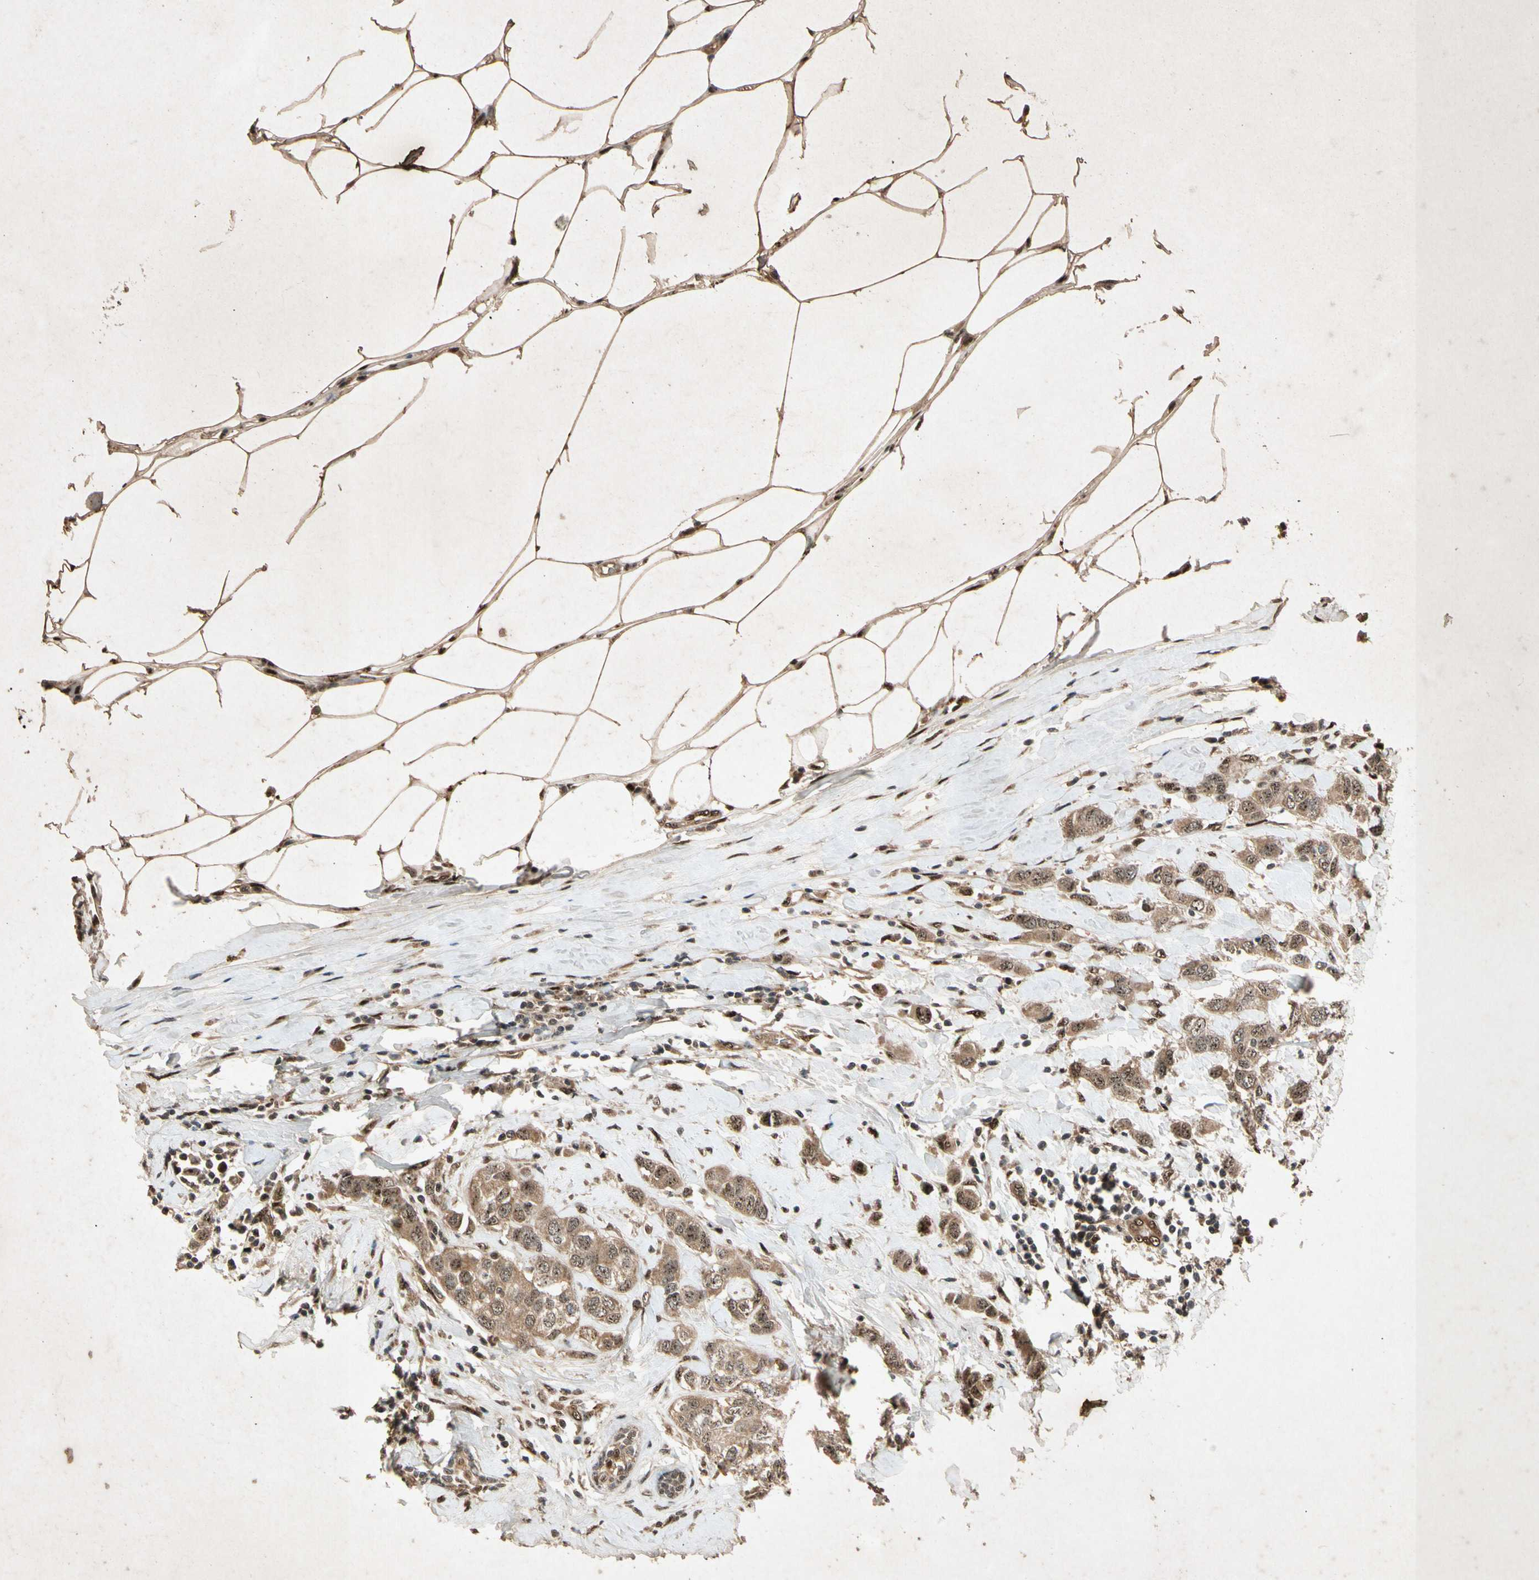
{"staining": {"intensity": "moderate", "quantity": ">75%", "location": "cytoplasmic/membranous,nuclear"}, "tissue": "breast cancer", "cell_type": "Tumor cells", "image_type": "cancer", "snomed": [{"axis": "morphology", "description": "Duct carcinoma"}, {"axis": "topography", "description": "Breast"}], "caption": "Moderate cytoplasmic/membranous and nuclear staining is appreciated in about >75% of tumor cells in breast cancer.", "gene": "PML", "patient": {"sex": "female", "age": 50}}